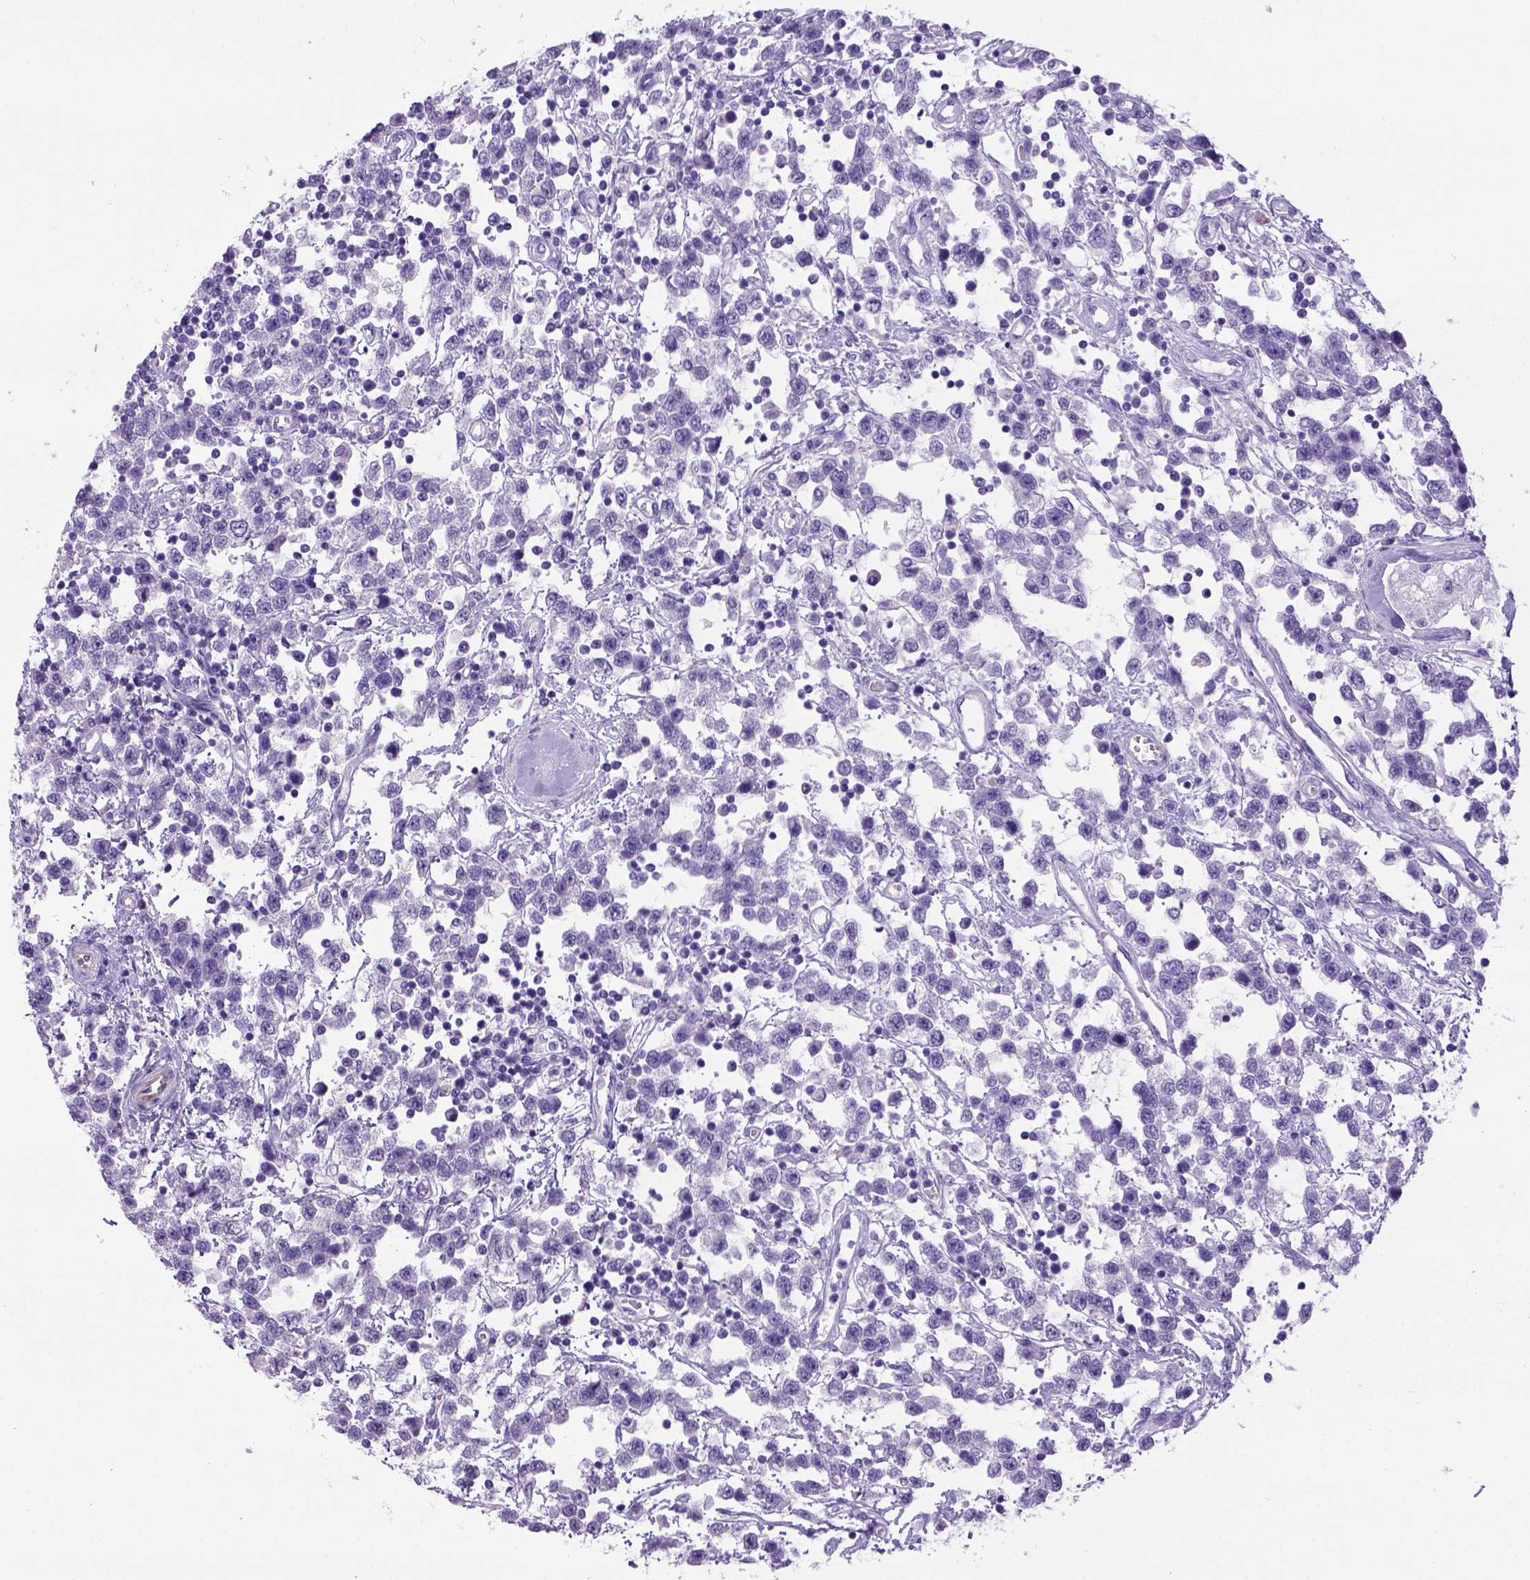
{"staining": {"intensity": "negative", "quantity": "none", "location": "none"}, "tissue": "testis cancer", "cell_type": "Tumor cells", "image_type": "cancer", "snomed": [{"axis": "morphology", "description": "Seminoma, NOS"}, {"axis": "topography", "description": "Testis"}], "caption": "The immunohistochemistry (IHC) micrograph has no significant staining in tumor cells of testis cancer tissue.", "gene": "IGF2", "patient": {"sex": "male", "age": 34}}